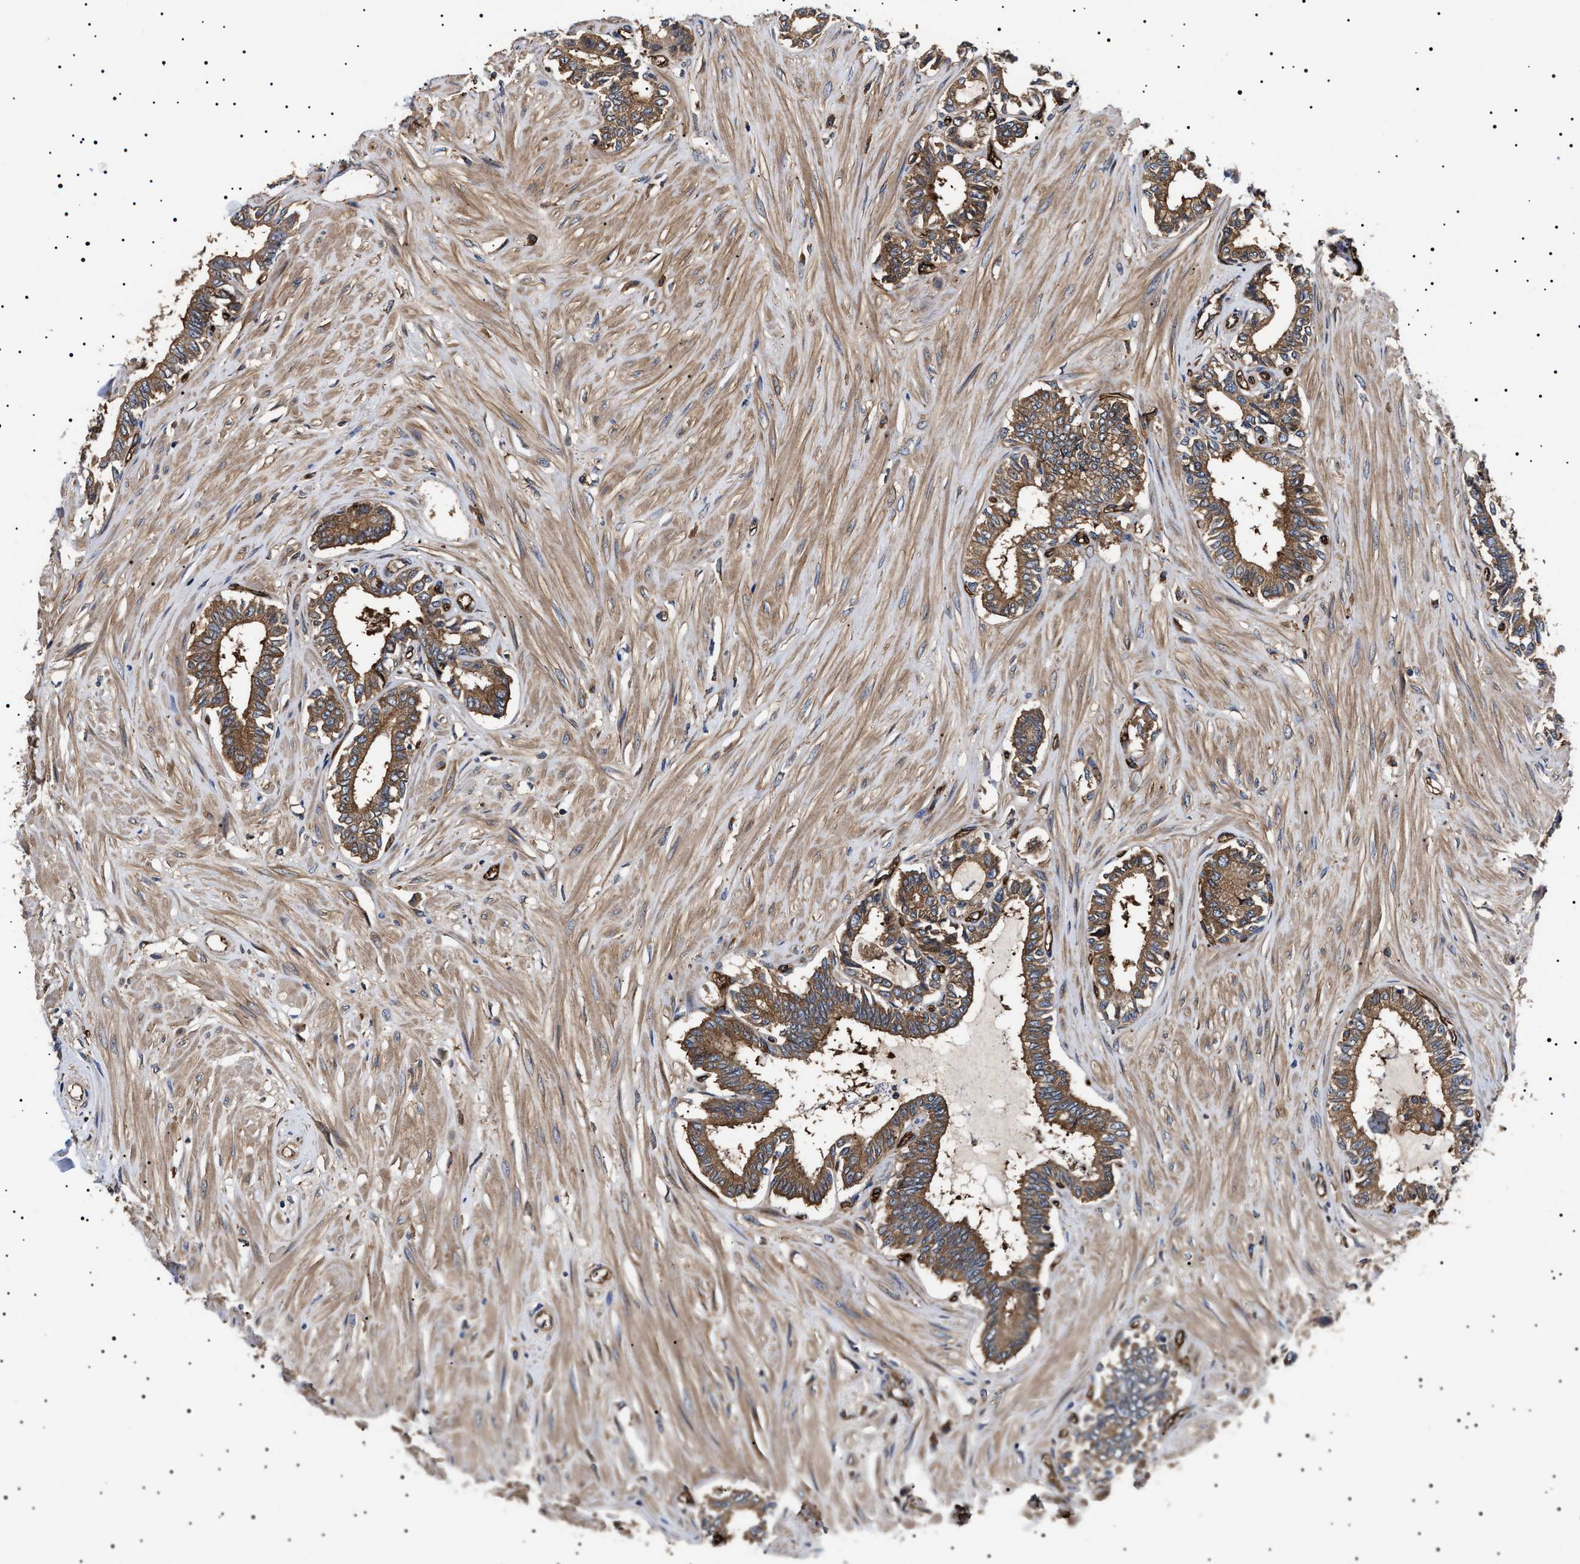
{"staining": {"intensity": "moderate", "quantity": ">75%", "location": "cytoplasmic/membranous"}, "tissue": "seminal vesicle", "cell_type": "Glandular cells", "image_type": "normal", "snomed": [{"axis": "morphology", "description": "Normal tissue, NOS"}, {"axis": "morphology", "description": "Adenocarcinoma, High grade"}, {"axis": "topography", "description": "Prostate"}, {"axis": "topography", "description": "Seminal veicle"}], "caption": "Protein staining reveals moderate cytoplasmic/membranous staining in approximately >75% of glandular cells in benign seminal vesicle. (brown staining indicates protein expression, while blue staining denotes nuclei).", "gene": "TPP2", "patient": {"sex": "male", "age": 55}}